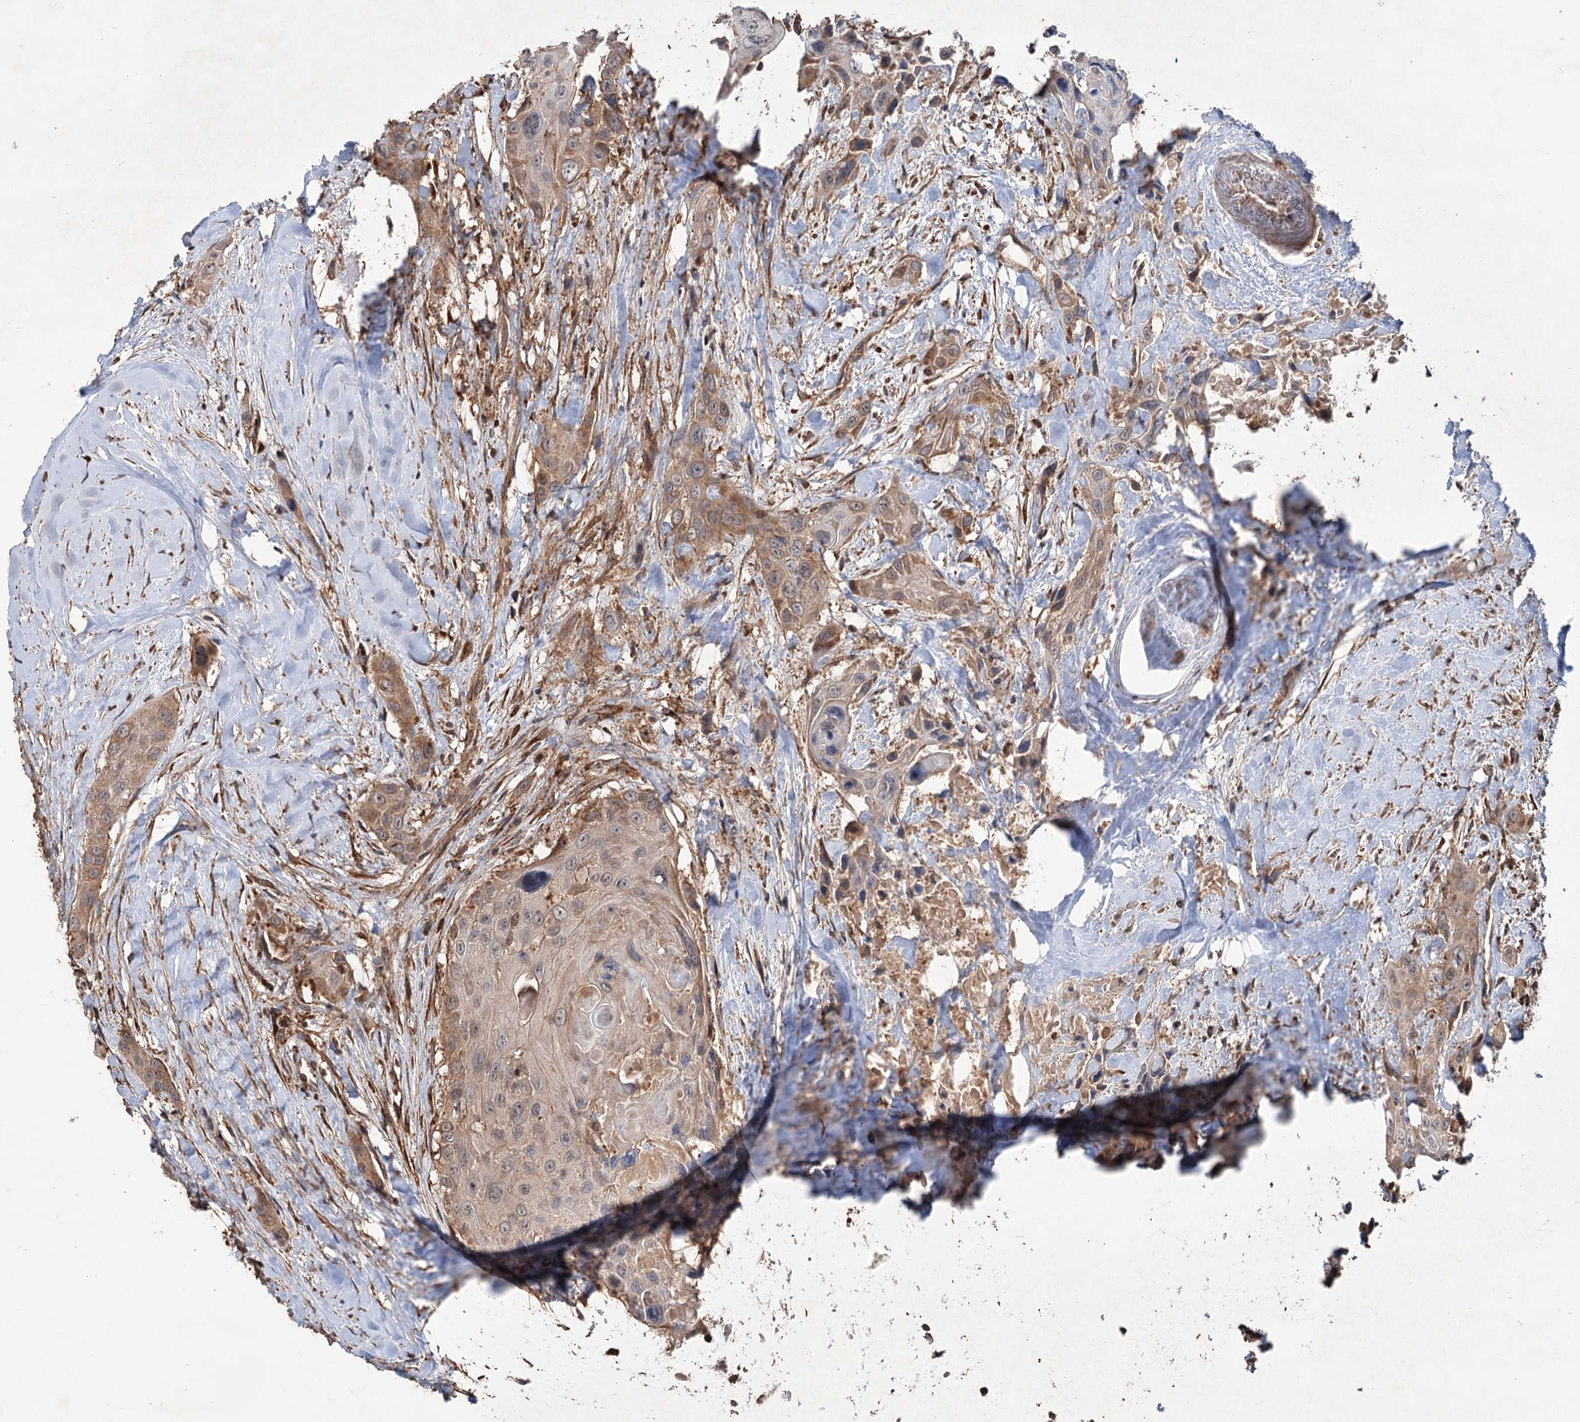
{"staining": {"intensity": "moderate", "quantity": "25%-75%", "location": "cytoplasmic/membranous"}, "tissue": "head and neck cancer", "cell_type": "Tumor cells", "image_type": "cancer", "snomed": [{"axis": "morphology", "description": "Squamous cell carcinoma, NOS"}, {"axis": "topography", "description": "Head-Neck"}], "caption": "The photomicrograph demonstrates a brown stain indicating the presence of a protein in the cytoplasmic/membranous of tumor cells in squamous cell carcinoma (head and neck).", "gene": "GRIP1", "patient": {"sex": "male", "age": 81}}